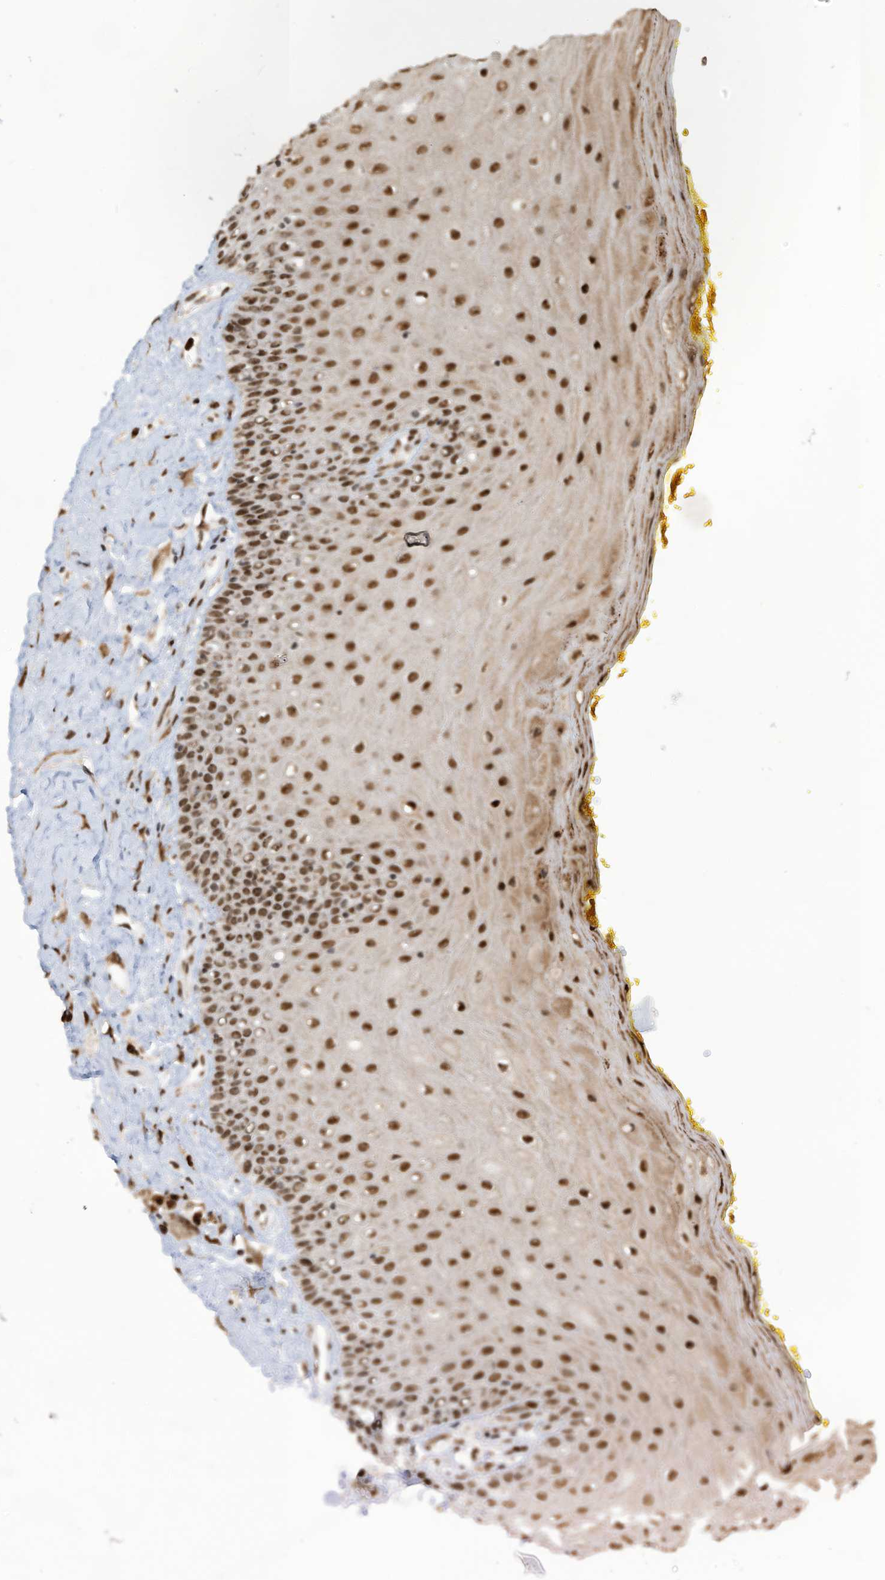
{"staining": {"intensity": "strong", "quantity": ">75%", "location": "nuclear"}, "tissue": "oral mucosa", "cell_type": "Squamous epithelial cells", "image_type": "normal", "snomed": [{"axis": "morphology", "description": "Normal tissue, NOS"}, {"axis": "morphology", "description": "Squamous cell carcinoma, NOS"}, {"axis": "topography", "description": "Oral tissue"}, {"axis": "topography", "description": "Head-Neck"}], "caption": "Immunohistochemical staining of benign human oral mucosa demonstrates strong nuclear protein expression in about >75% of squamous epithelial cells. The staining was performed using DAB (3,3'-diaminobenzidine) to visualize the protein expression in brown, while the nuclei were stained in blue with hematoxylin (Magnification: 20x).", "gene": "LBH", "patient": {"sex": "female", "age": 70}}